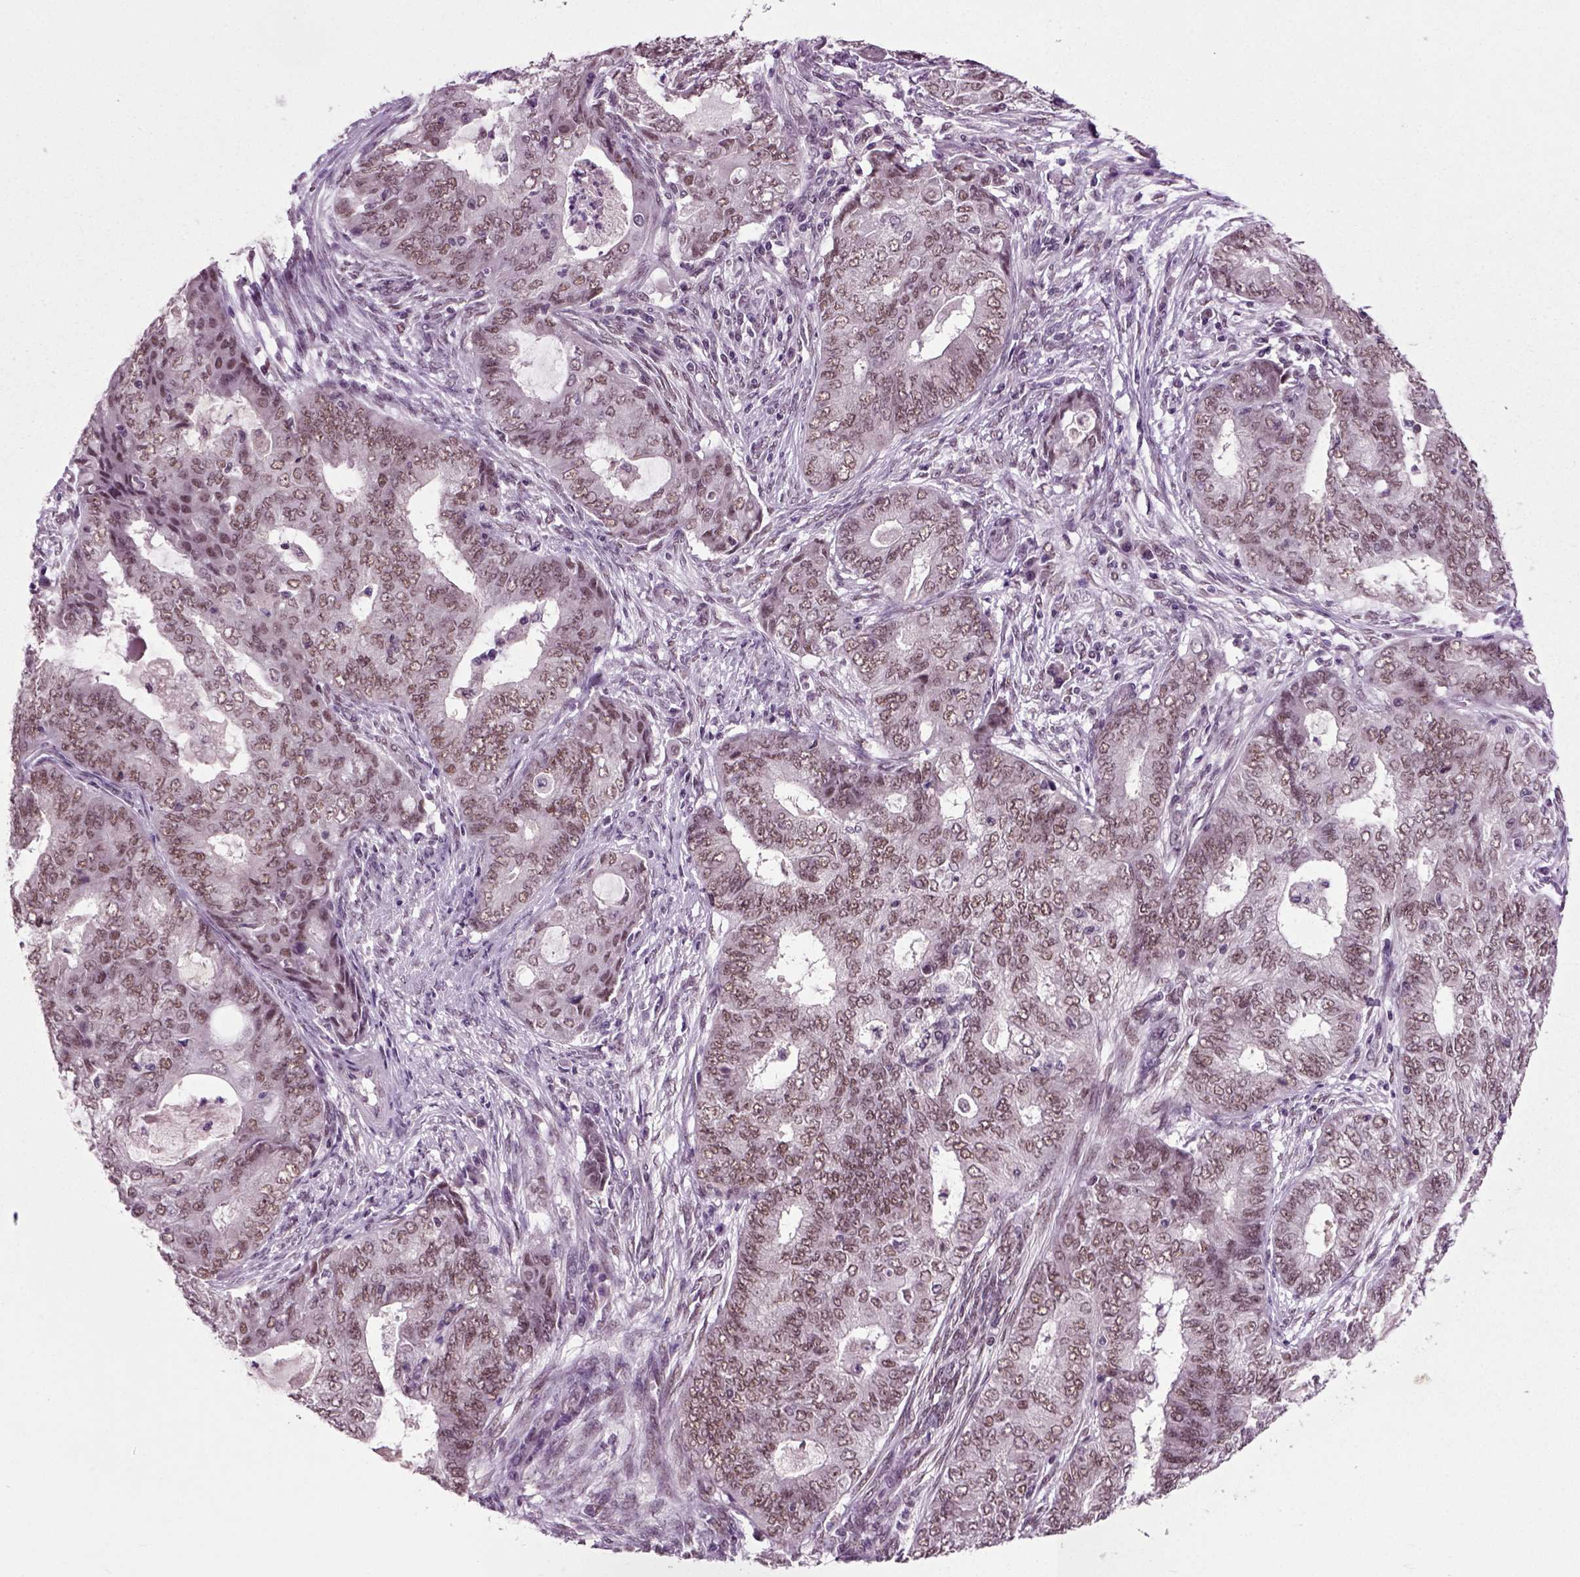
{"staining": {"intensity": "moderate", "quantity": "25%-75%", "location": "nuclear"}, "tissue": "endometrial cancer", "cell_type": "Tumor cells", "image_type": "cancer", "snomed": [{"axis": "morphology", "description": "Adenocarcinoma, NOS"}, {"axis": "topography", "description": "Endometrium"}], "caption": "Immunohistochemistry (IHC) staining of adenocarcinoma (endometrial), which displays medium levels of moderate nuclear staining in approximately 25%-75% of tumor cells indicating moderate nuclear protein positivity. The staining was performed using DAB (brown) for protein detection and nuclei were counterstained in hematoxylin (blue).", "gene": "RCOR3", "patient": {"sex": "female", "age": 62}}